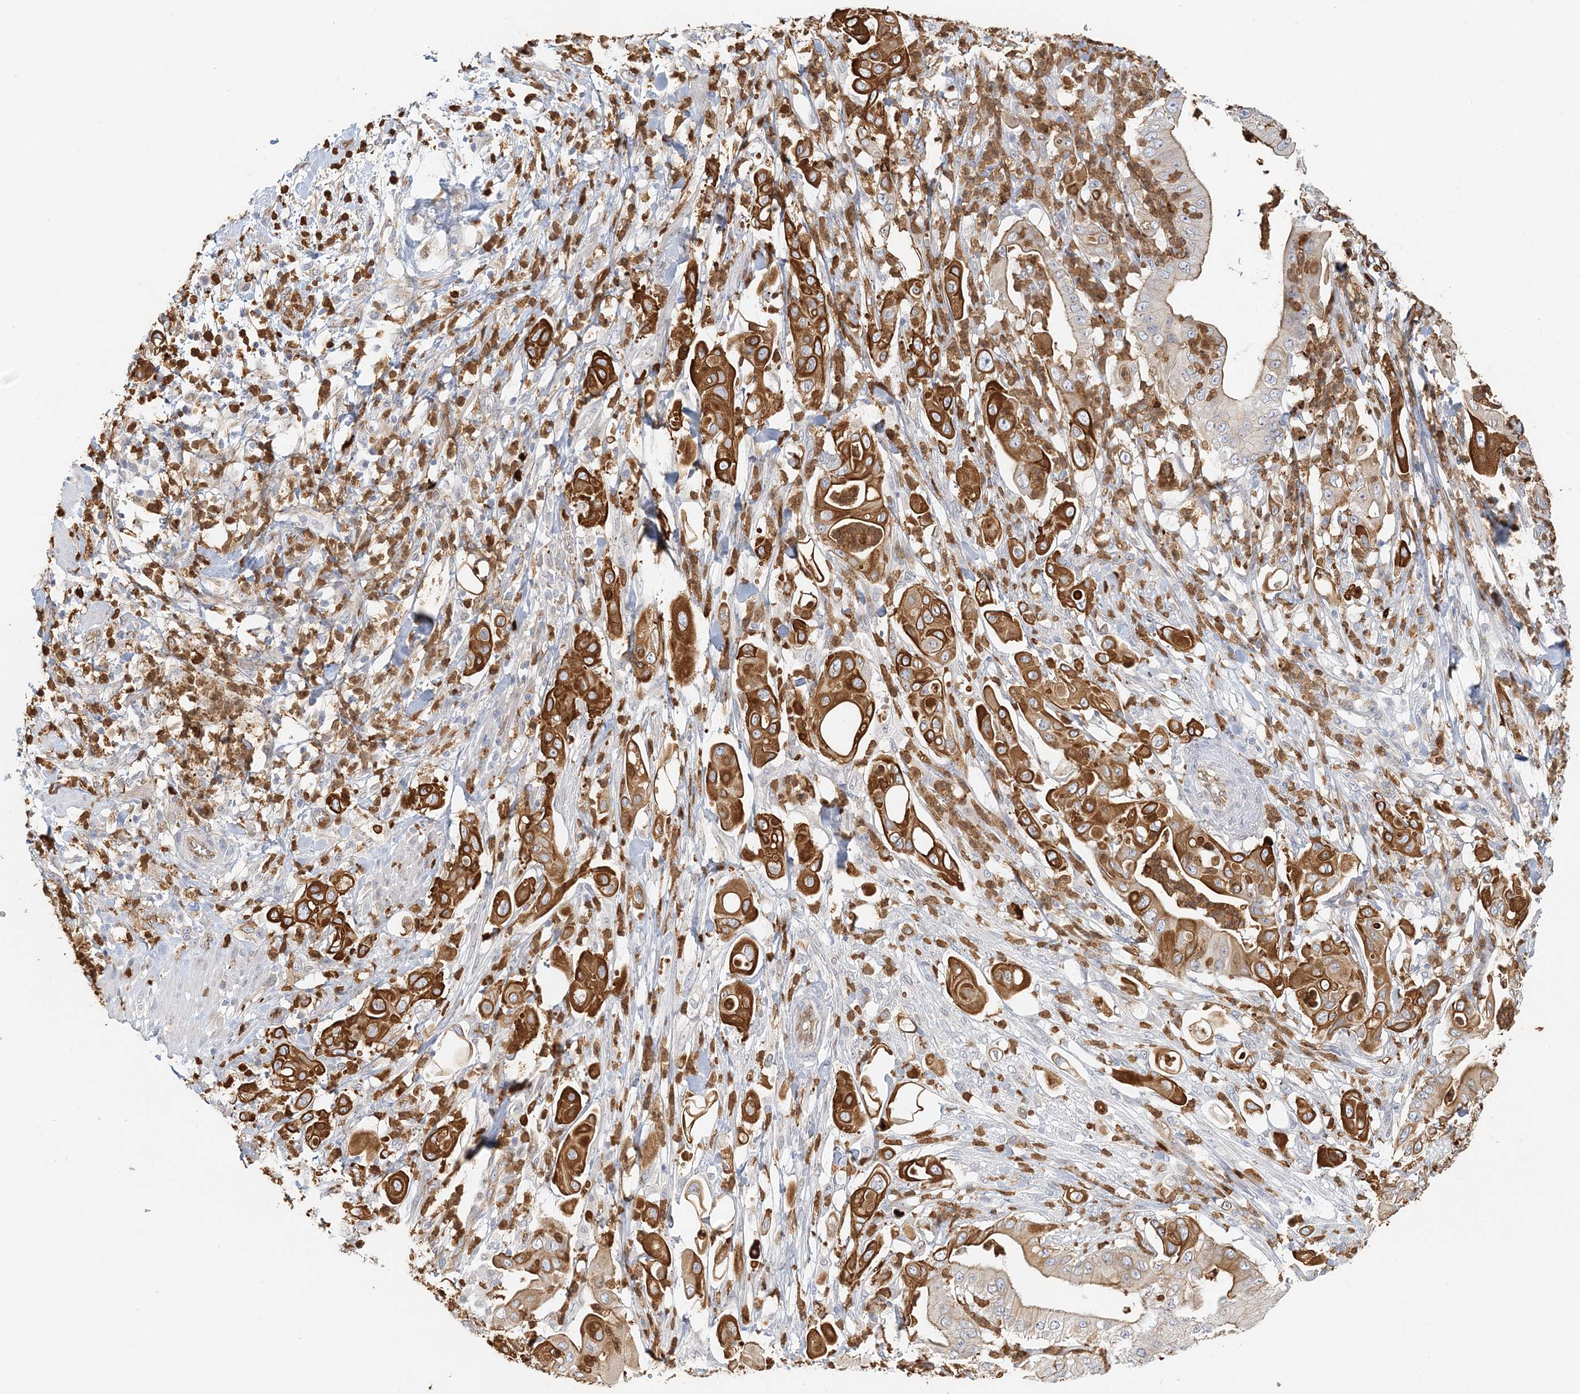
{"staining": {"intensity": "strong", "quantity": "25%-75%", "location": "cytoplasmic/membranous"}, "tissue": "pancreatic cancer", "cell_type": "Tumor cells", "image_type": "cancer", "snomed": [{"axis": "morphology", "description": "Adenocarcinoma, NOS"}, {"axis": "topography", "description": "Pancreas"}], "caption": "A brown stain highlights strong cytoplasmic/membranous expression of a protein in human pancreatic adenocarcinoma tumor cells.", "gene": "DNAH1", "patient": {"sex": "female", "age": 77}}